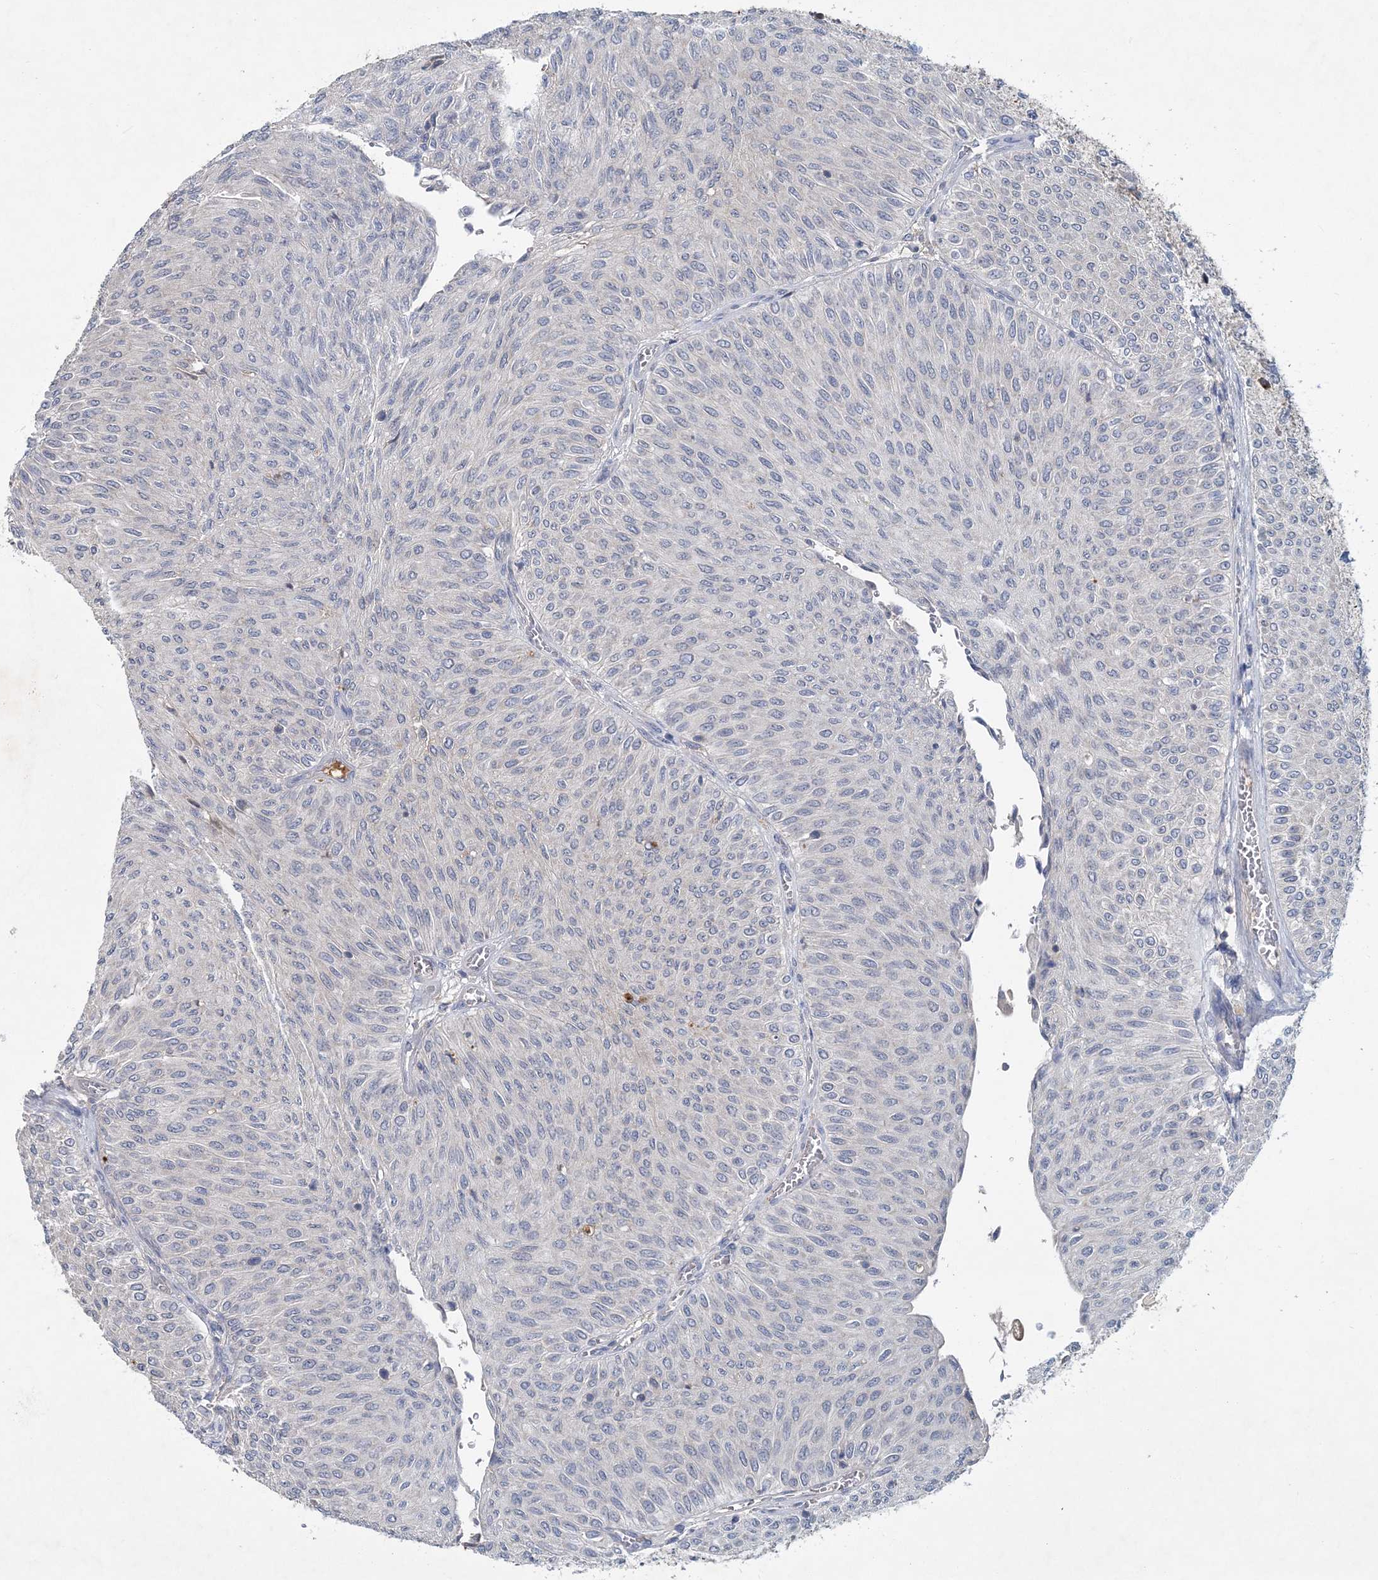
{"staining": {"intensity": "negative", "quantity": "none", "location": "none"}, "tissue": "urothelial cancer", "cell_type": "Tumor cells", "image_type": "cancer", "snomed": [{"axis": "morphology", "description": "Urothelial carcinoma, Low grade"}, {"axis": "topography", "description": "Urinary bladder"}], "caption": "The micrograph reveals no staining of tumor cells in urothelial cancer.", "gene": "RNF25", "patient": {"sex": "male", "age": 78}}